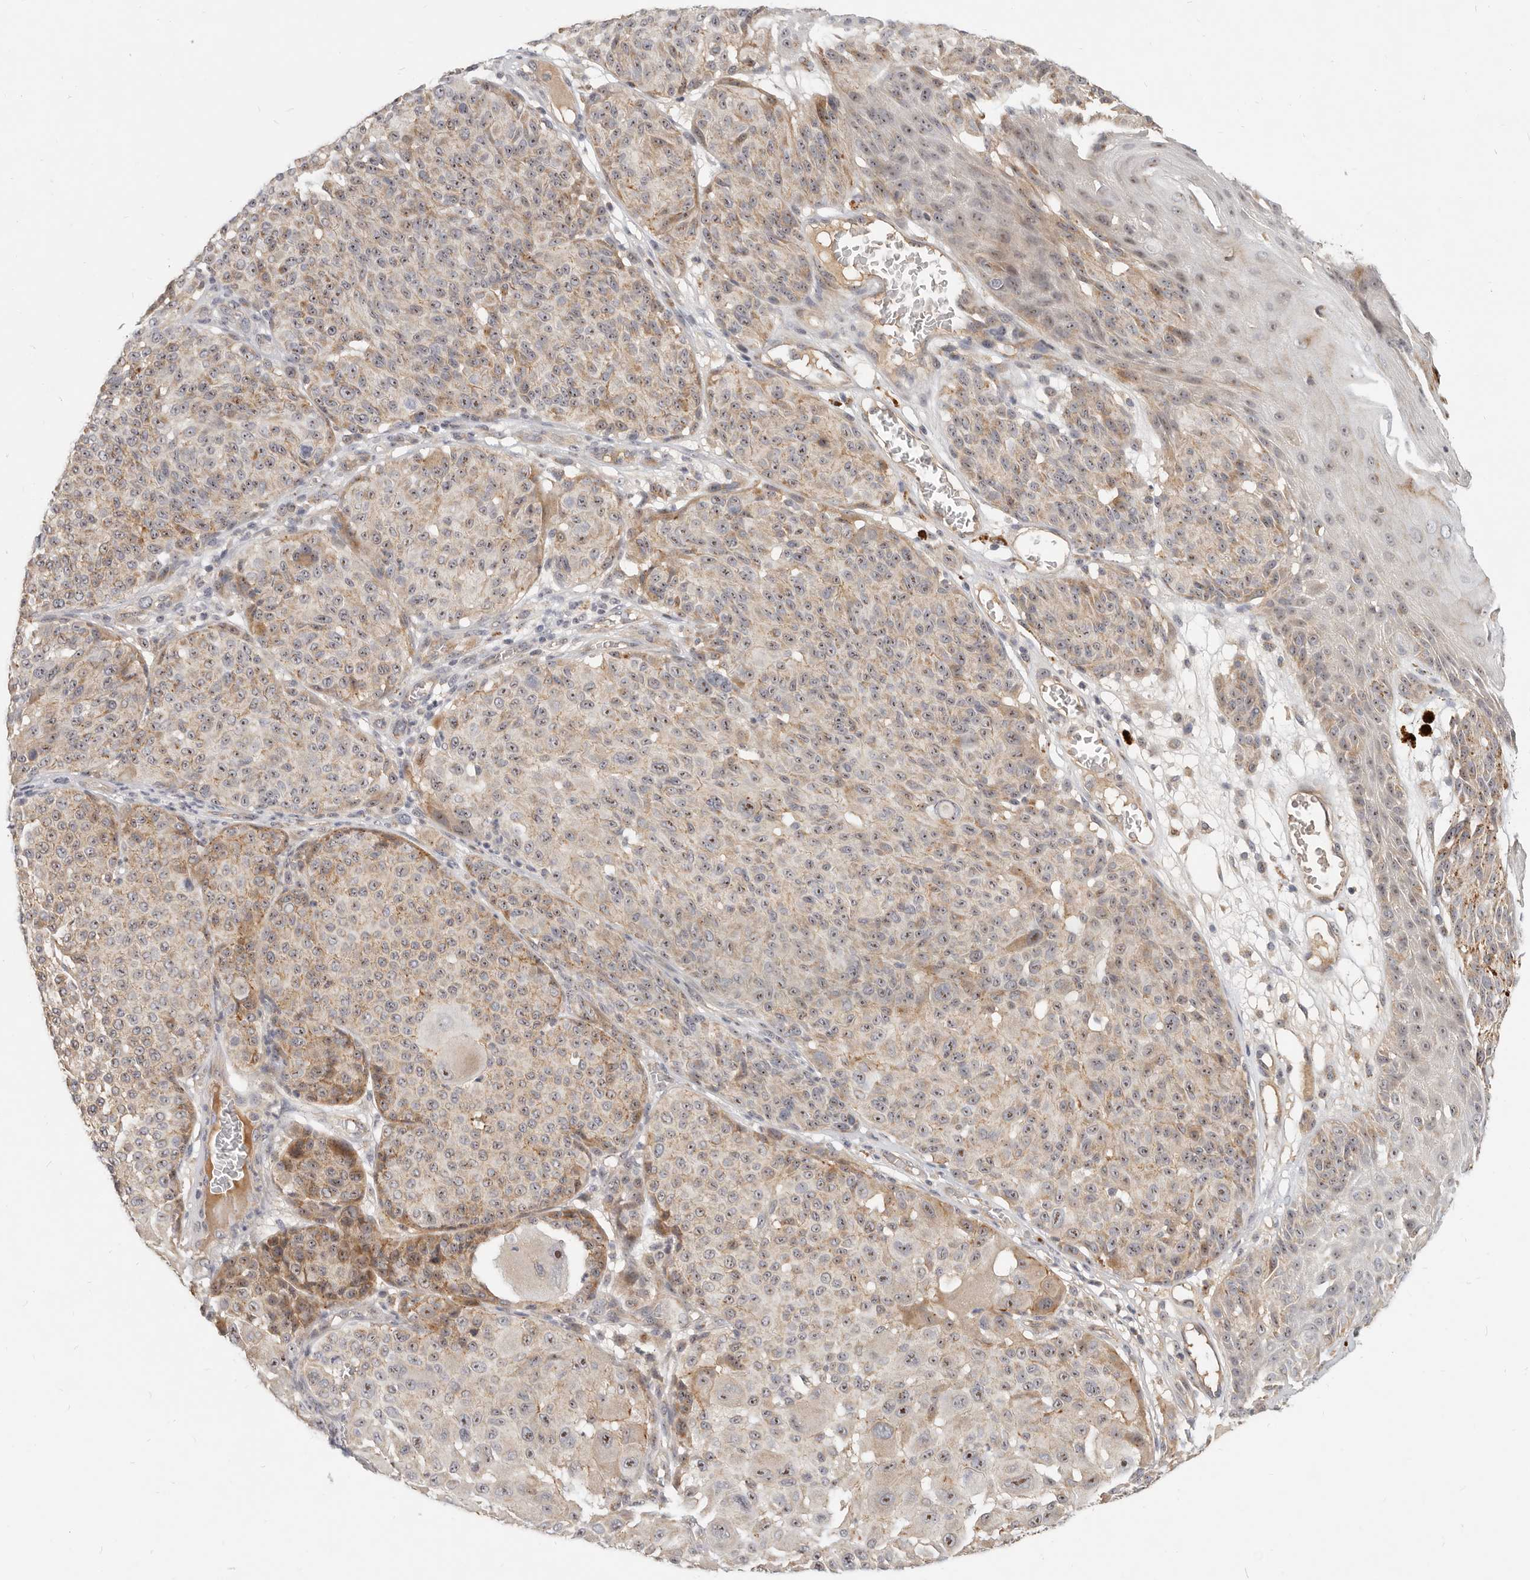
{"staining": {"intensity": "weak", "quantity": "25%-75%", "location": "cytoplasmic/membranous,nuclear"}, "tissue": "melanoma", "cell_type": "Tumor cells", "image_type": "cancer", "snomed": [{"axis": "morphology", "description": "Malignant melanoma, NOS"}, {"axis": "topography", "description": "Skin"}], "caption": "Immunohistochemistry (DAB (3,3'-diaminobenzidine)) staining of human malignant melanoma reveals weak cytoplasmic/membranous and nuclear protein positivity in approximately 25%-75% of tumor cells. (DAB (3,3'-diaminobenzidine) IHC, brown staining for protein, blue staining for nuclei).", "gene": "MICALL2", "patient": {"sex": "male", "age": 83}}